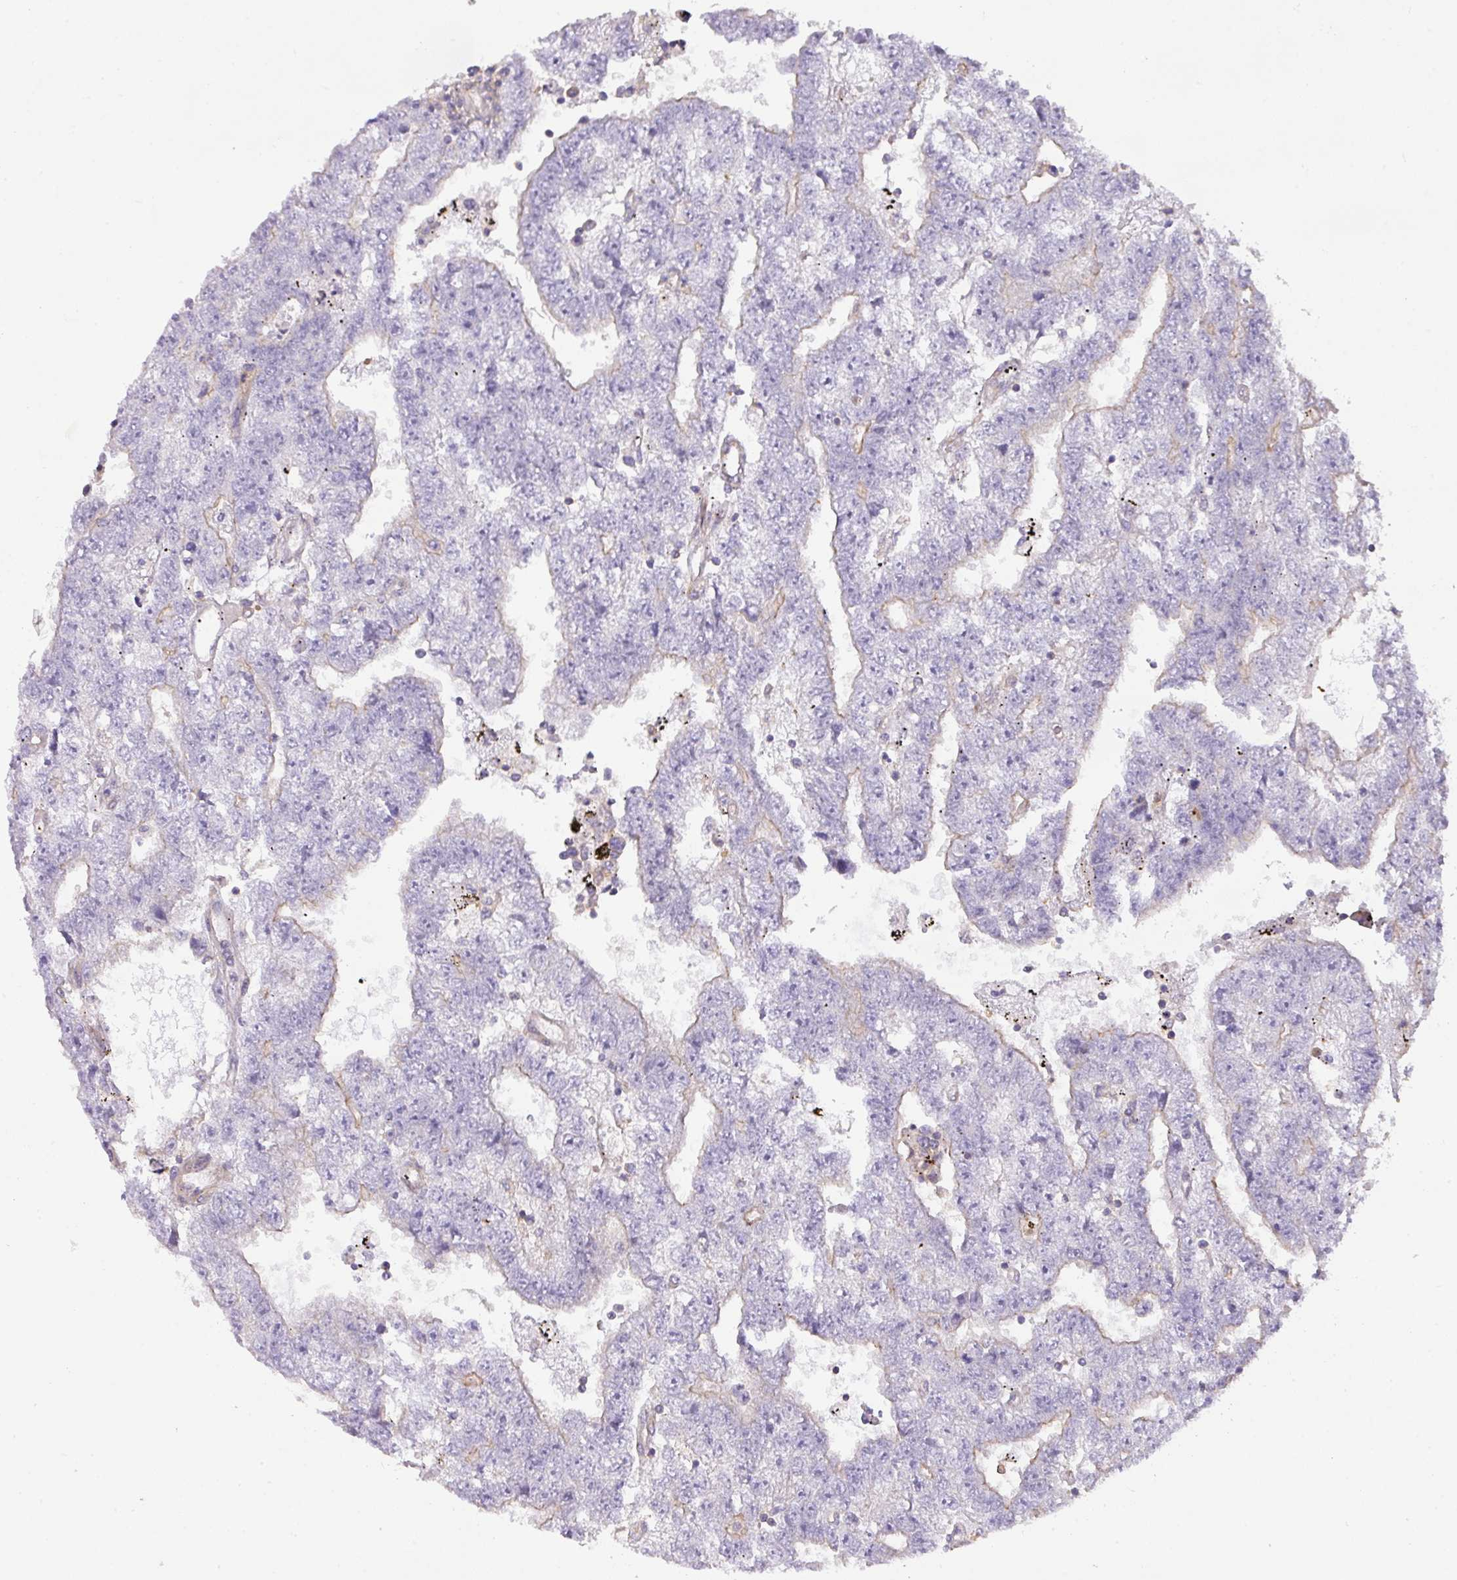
{"staining": {"intensity": "negative", "quantity": "none", "location": "none"}, "tissue": "testis cancer", "cell_type": "Tumor cells", "image_type": "cancer", "snomed": [{"axis": "morphology", "description": "Carcinoma, Embryonal, NOS"}, {"axis": "topography", "description": "Testis"}], "caption": "Image shows no protein staining in tumor cells of embryonal carcinoma (testis) tissue. (Stains: DAB immunohistochemistry with hematoxylin counter stain, Microscopy: brightfield microscopy at high magnification).", "gene": "LRRC41", "patient": {"sex": "male", "age": 25}}